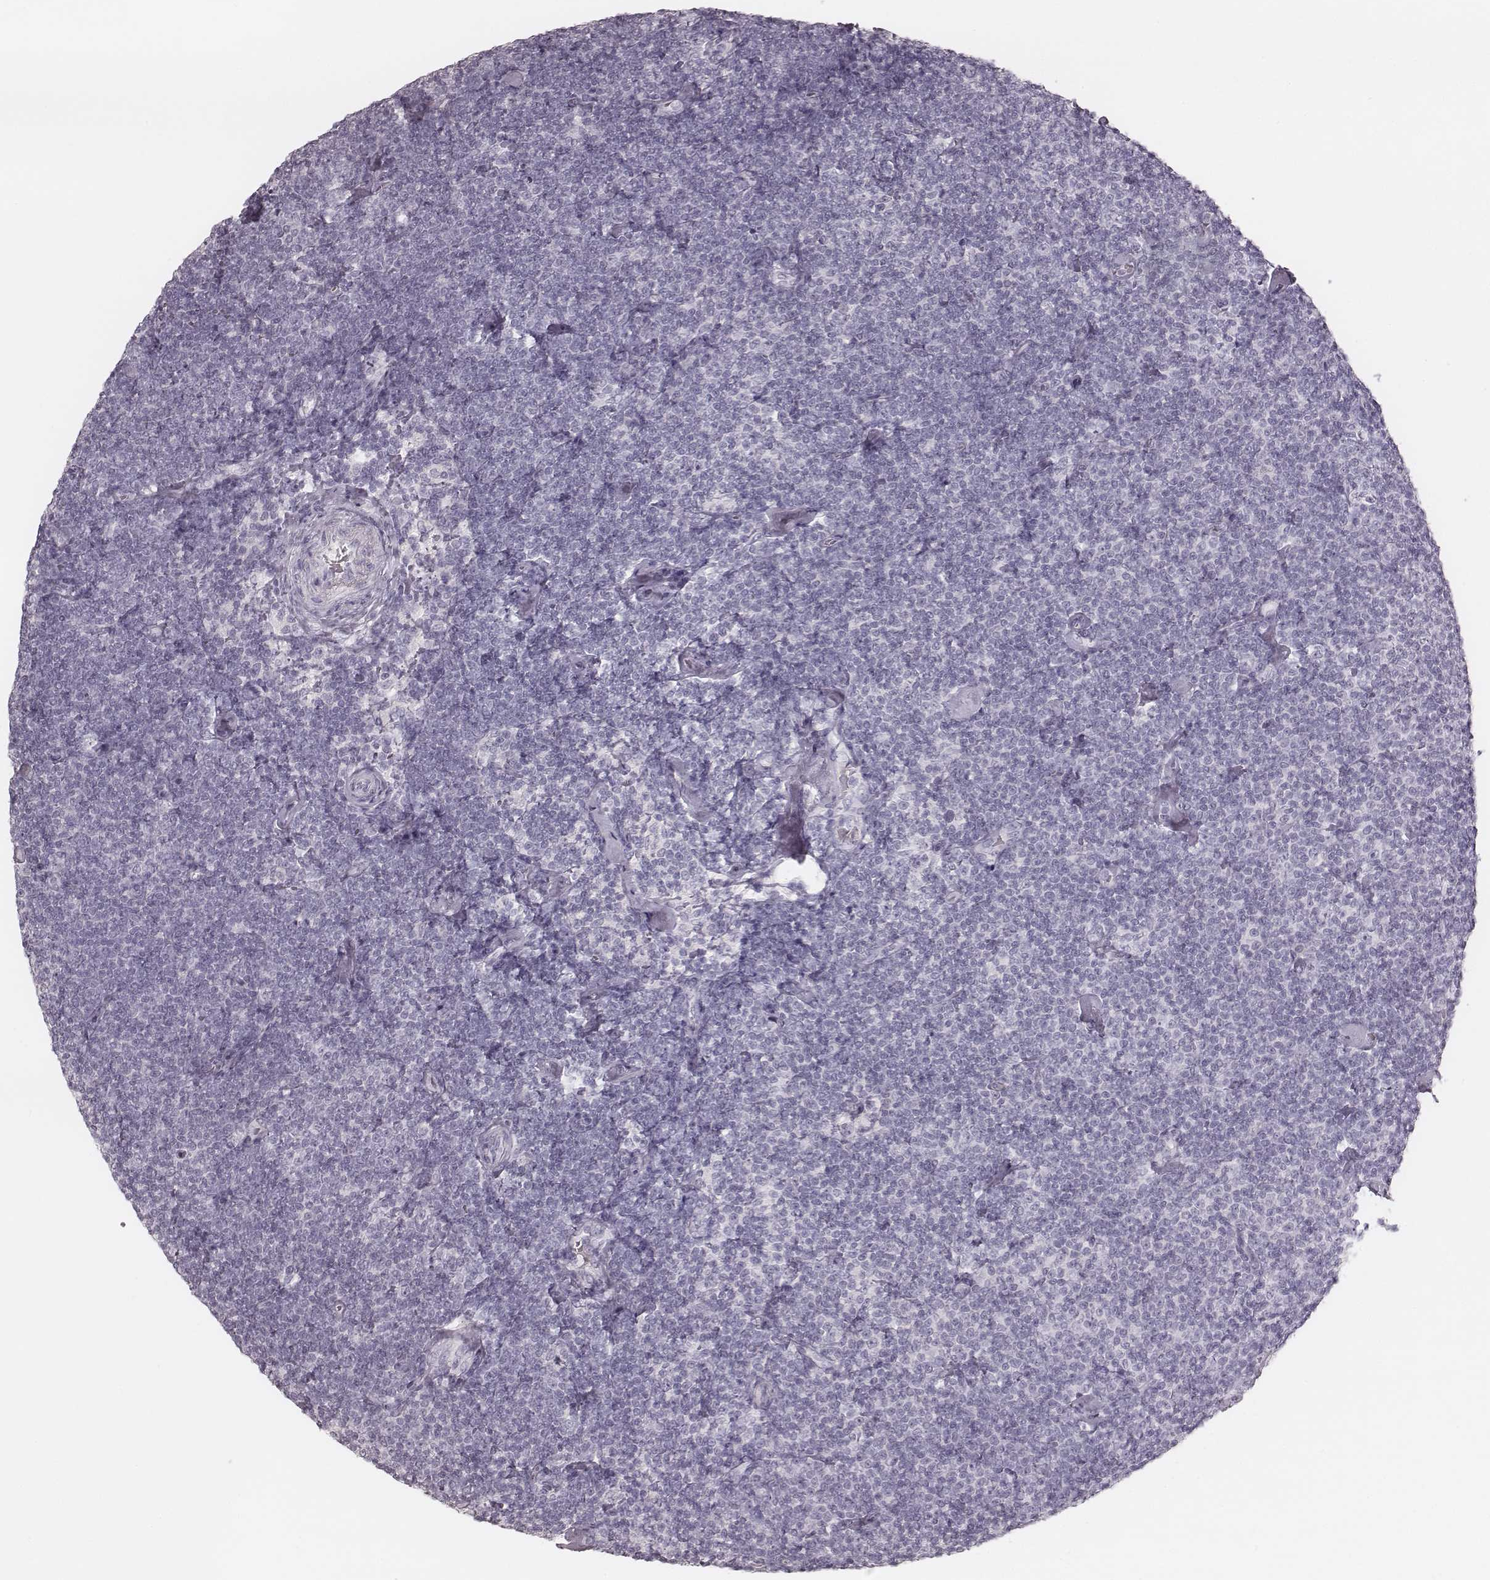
{"staining": {"intensity": "negative", "quantity": "none", "location": "none"}, "tissue": "lymphoma", "cell_type": "Tumor cells", "image_type": "cancer", "snomed": [{"axis": "morphology", "description": "Malignant lymphoma, non-Hodgkin's type, Low grade"}, {"axis": "topography", "description": "Lymph node"}], "caption": "Image shows no significant protein expression in tumor cells of lymphoma.", "gene": "KRT26", "patient": {"sex": "male", "age": 81}}